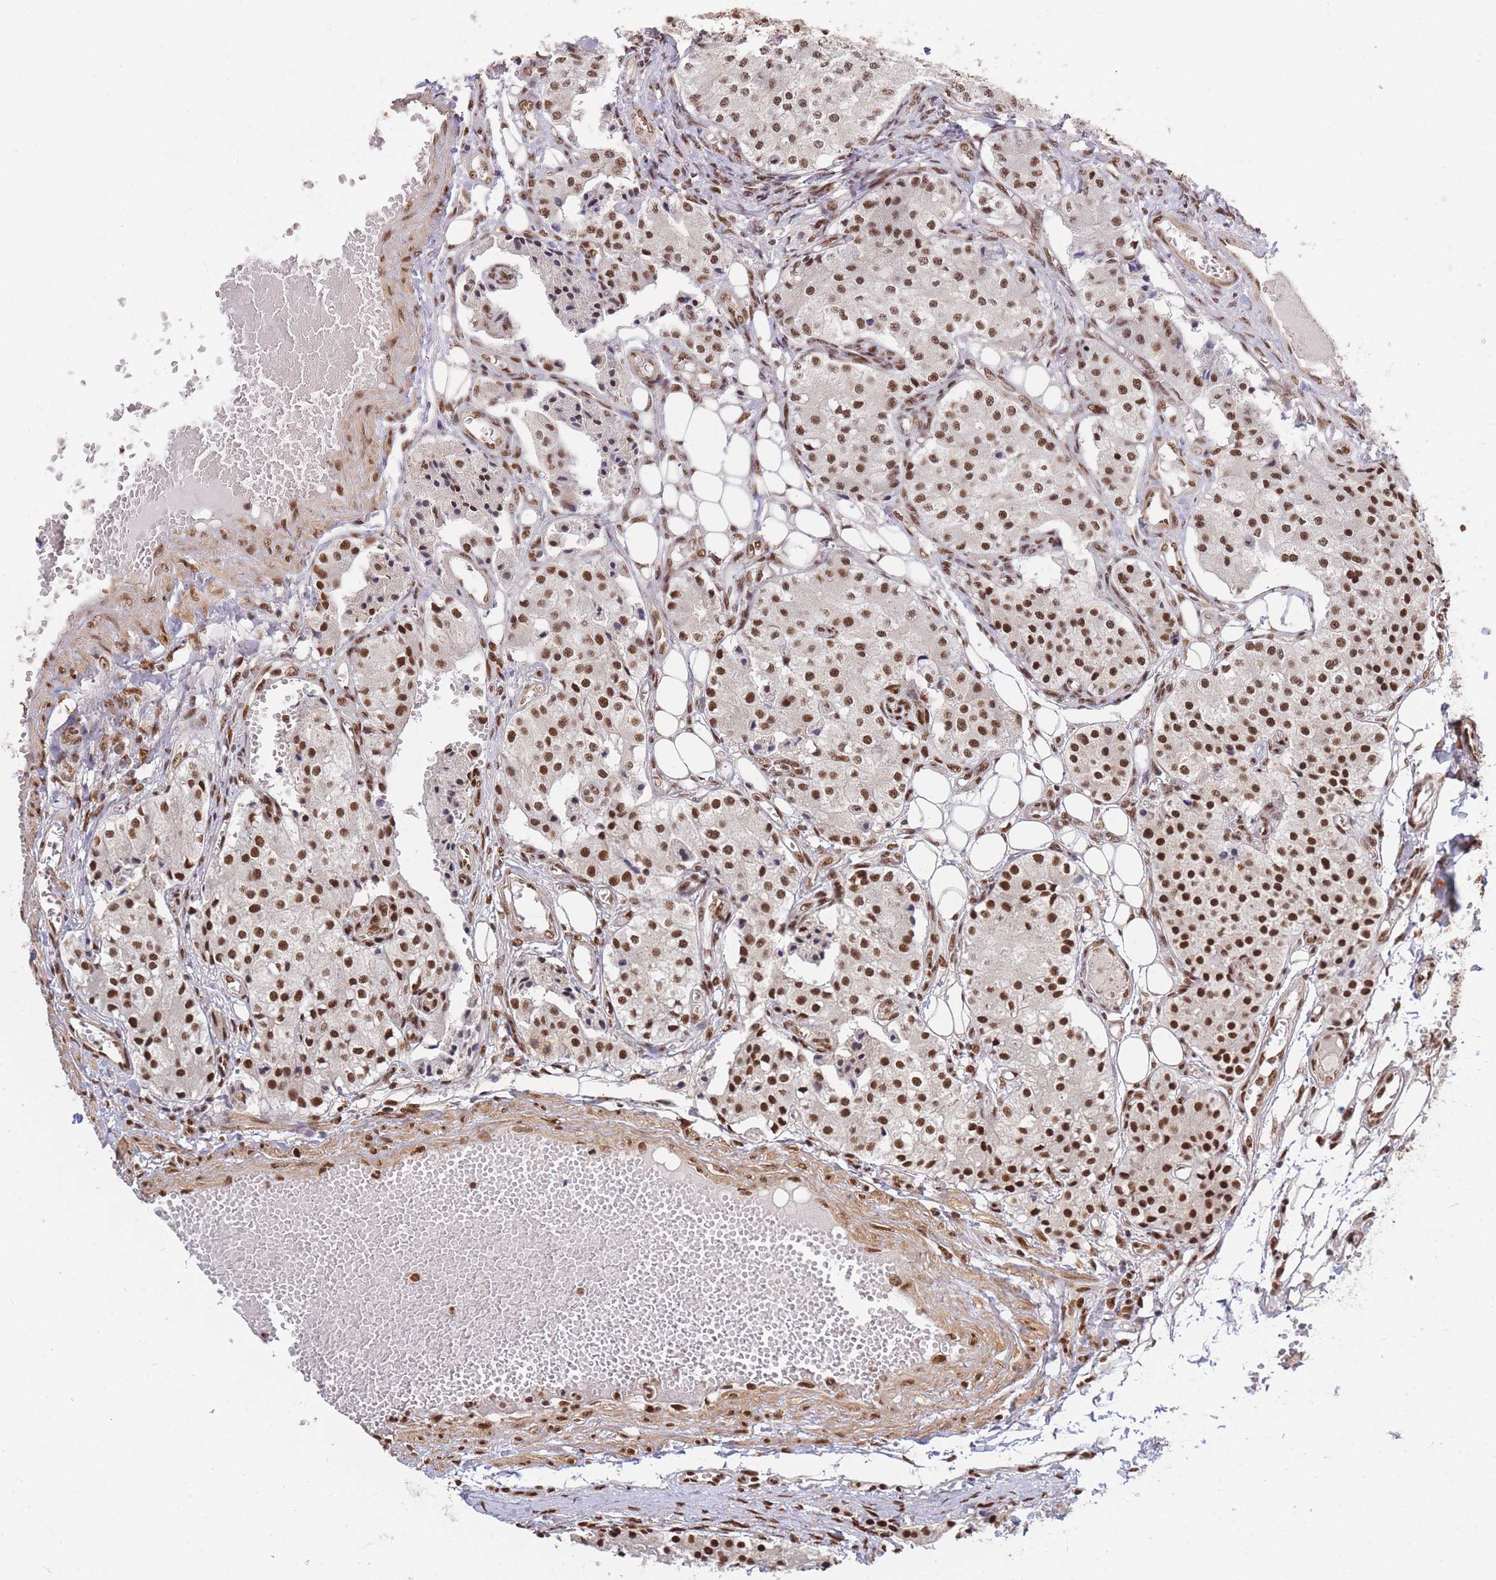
{"staining": {"intensity": "strong", "quantity": ">75%", "location": "nuclear"}, "tissue": "carcinoid", "cell_type": "Tumor cells", "image_type": "cancer", "snomed": [{"axis": "morphology", "description": "Carcinoid, malignant, NOS"}, {"axis": "topography", "description": "Colon"}], "caption": "Carcinoid (malignant) stained with immunohistochemistry shows strong nuclear positivity in approximately >75% of tumor cells.", "gene": "PRKDC", "patient": {"sex": "female", "age": 52}}